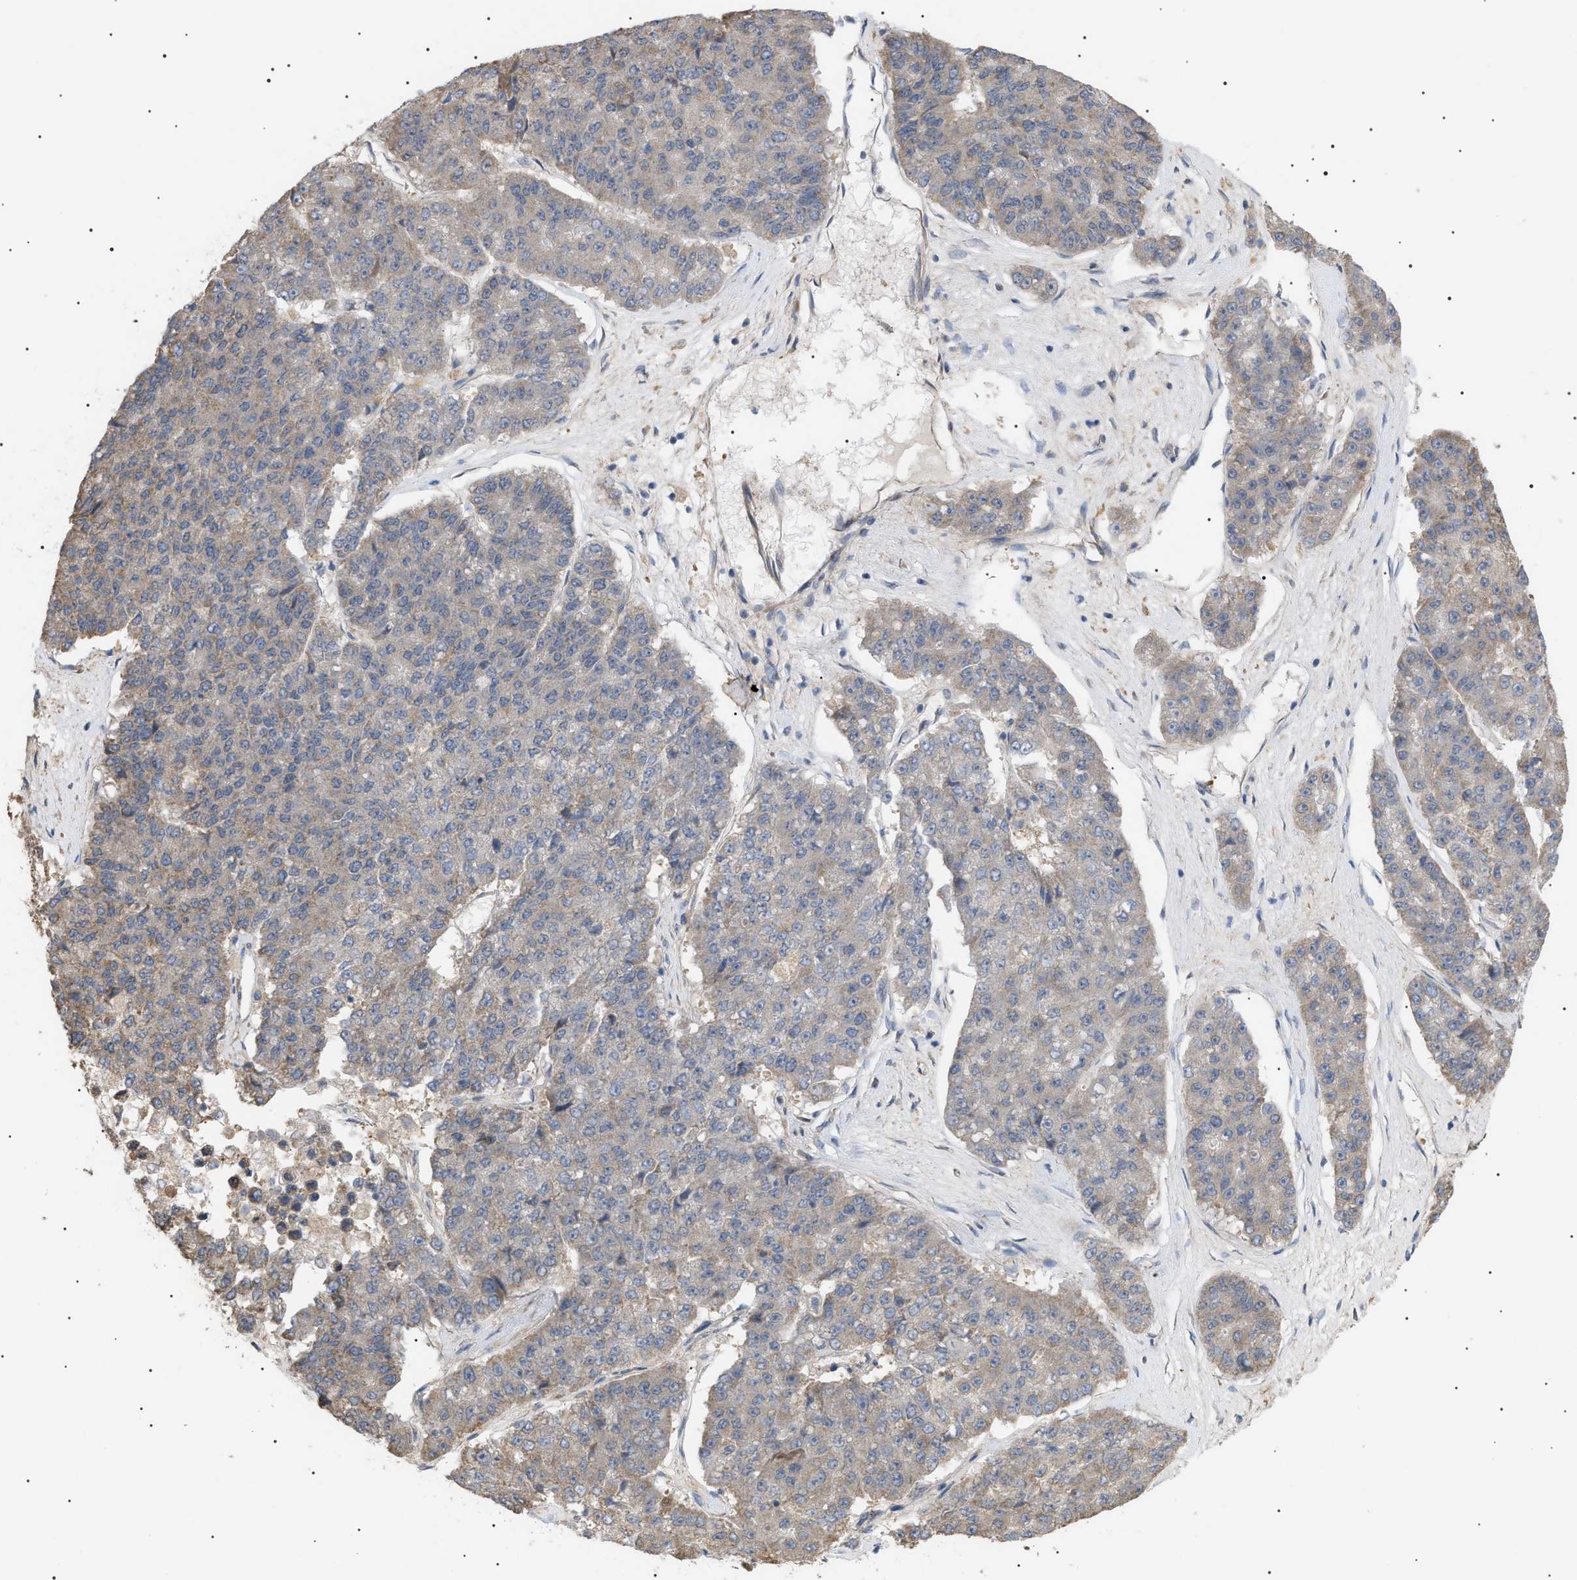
{"staining": {"intensity": "weak", "quantity": "<25%", "location": "cytoplasmic/membranous"}, "tissue": "pancreatic cancer", "cell_type": "Tumor cells", "image_type": "cancer", "snomed": [{"axis": "morphology", "description": "Adenocarcinoma, NOS"}, {"axis": "topography", "description": "Pancreas"}], "caption": "Pancreatic adenocarcinoma was stained to show a protein in brown. There is no significant expression in tumor cells.", "gene": "IRS2", "patient": {"sex": "male", "age": 50}}